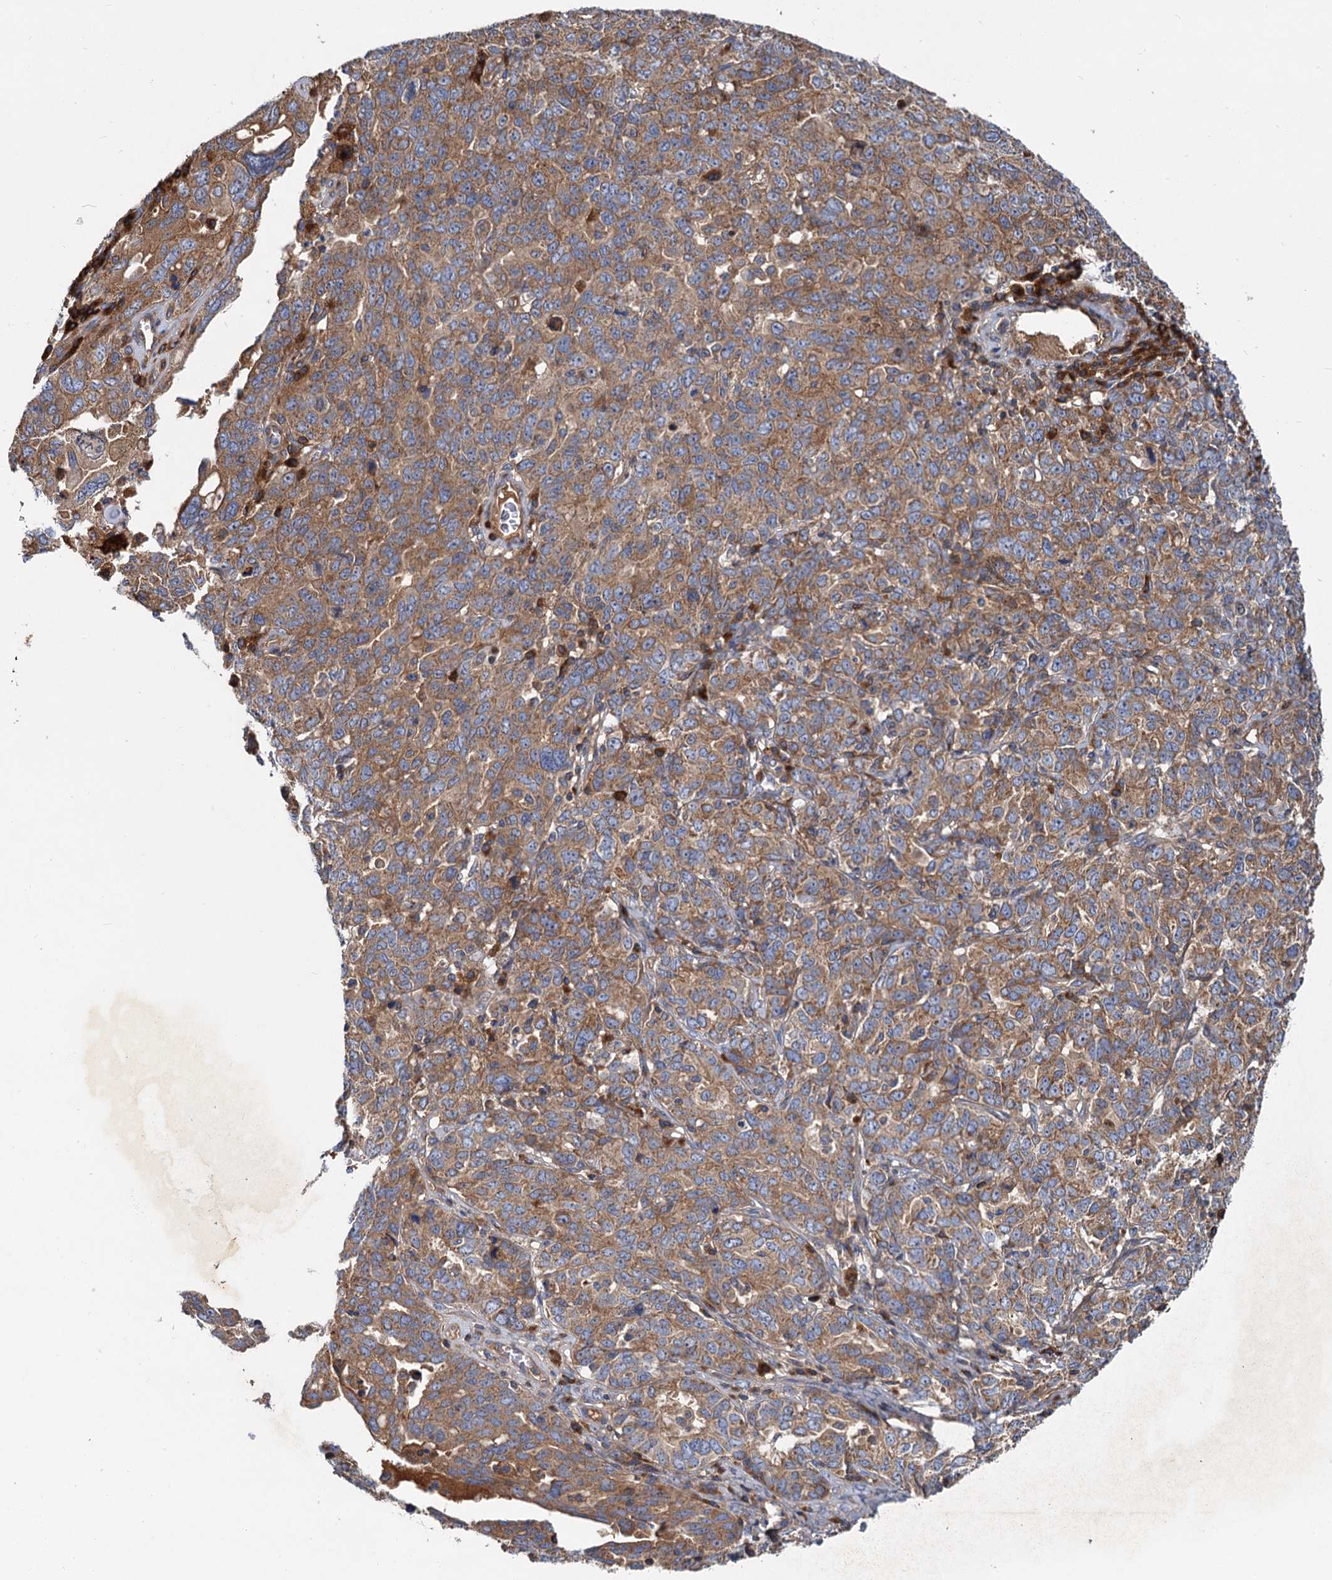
{"staining": {"intensity": "moderate", "quantity": ">75%", "location": "cytoplasmic/membranous"}, "tissue": "ovarian cancer", "cell_type": "Tumor cells", "image_type": "cancer", "snomed": [{"axis": "morphology", "description": "Carcinoma, endometroid"}, {"axis": "topography", "description": "Ovary"}], "caption": "The immunohistochemical stain shows moderate cytoplasmic/membranous positivity in tumor cells of ovarian cancer (endometroid carcinoma) tissue. (IHC, brightfield microscopy, high magnification).", "gene": "ALKBH7", "patient": {"sex": "female", "age": 62}}